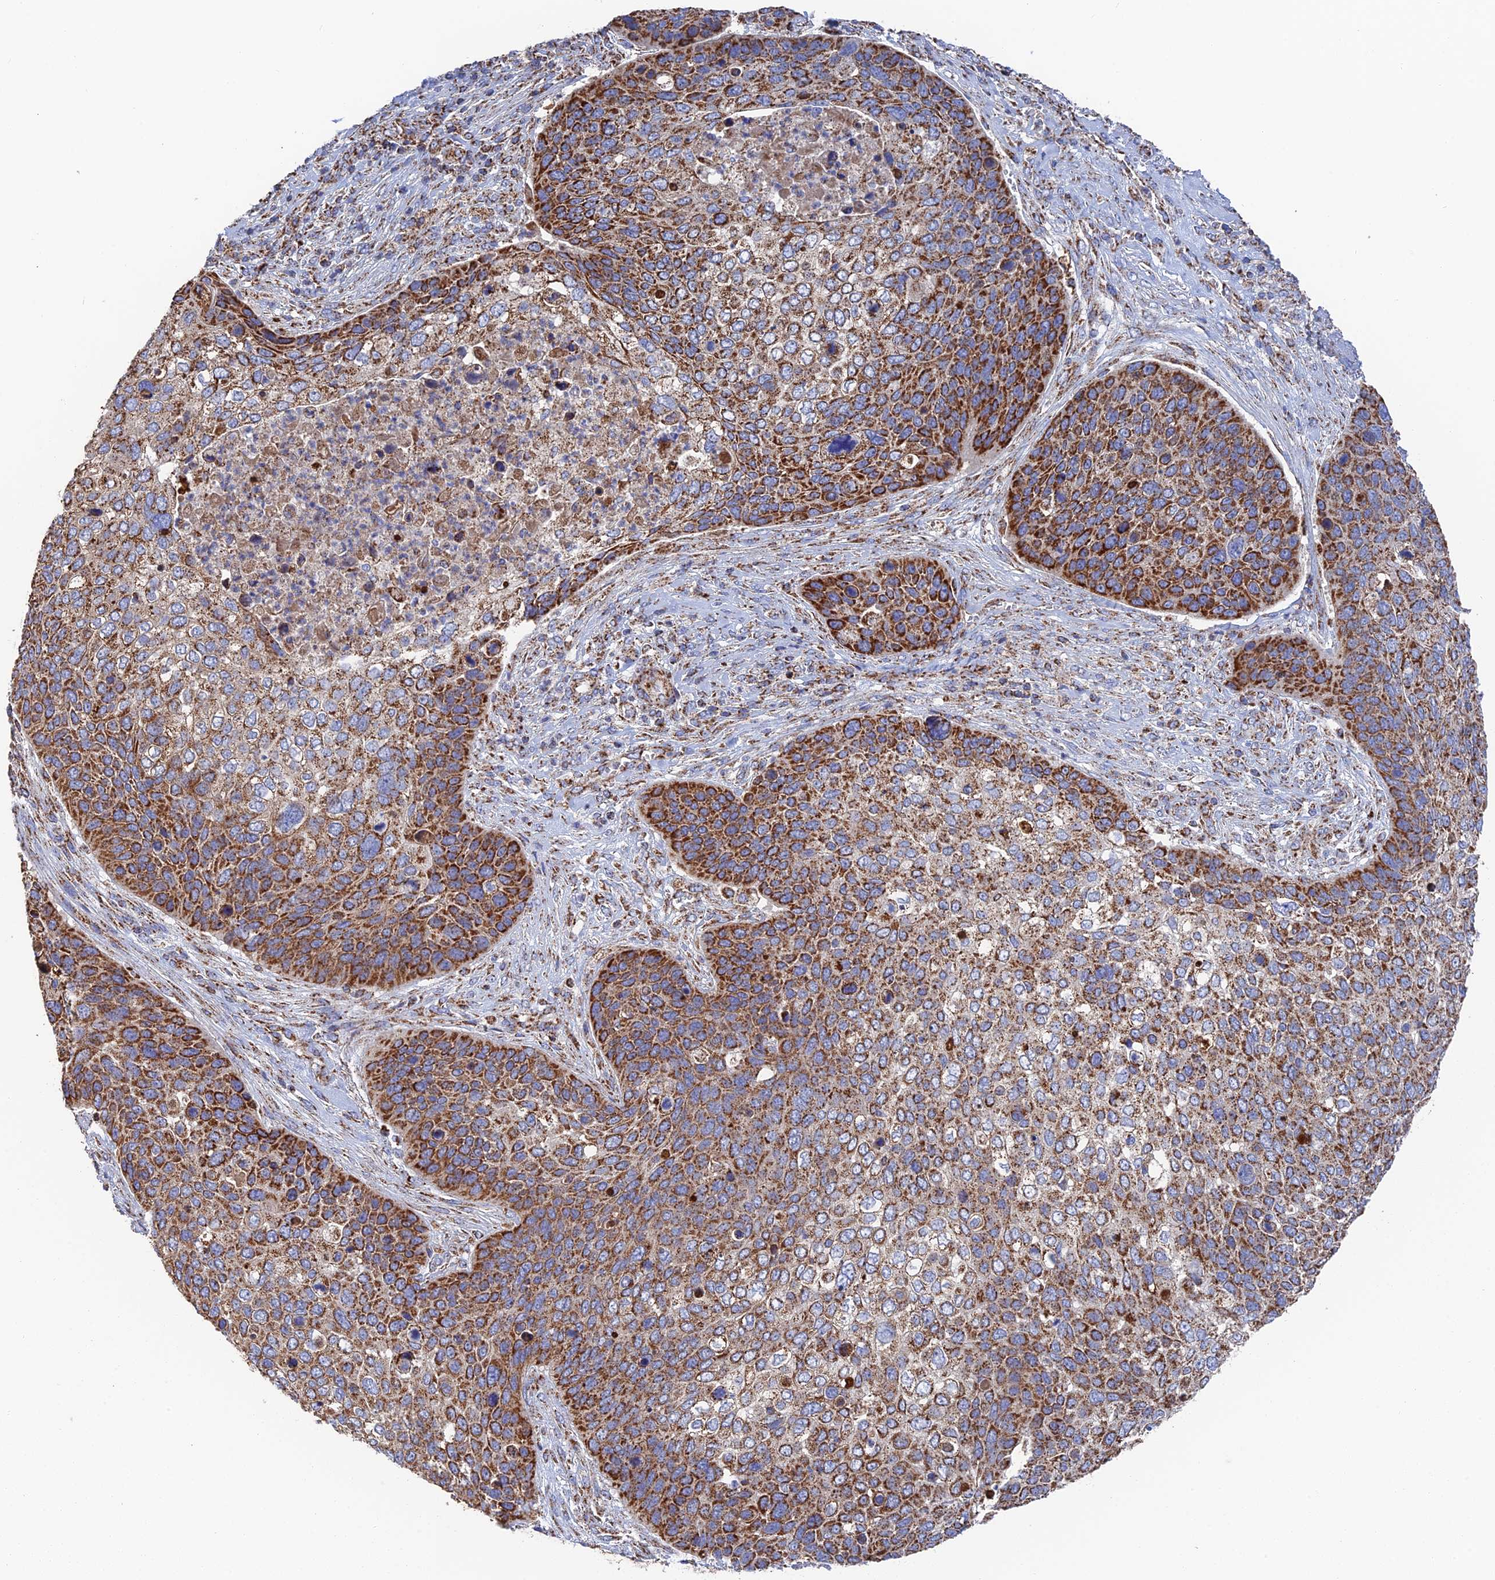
{"staining": {"intensity": "strong", "quantity": ">75%", "location": "cytoplasmic/membranous"}, "tissue": "skin cancer", "cell_type": "Tumor cells", "image_type": "cancer", "snomed": [{"axis": "morphology", "description": "Basal cell carcinoma"}, {"axis": "topography", "description": "Skin"}], "caption": "IHC micrograph of neoplastic tissue: human basal cell carcinoma (skin) stained using IHC exhibits high levels of strong protein expression localized specifically in the cytoplasmic/membranous of tumor cells, appearing as a cytoplasmic/membranous brown color.", "gene": "HAUS8", "patient": {"sex": "female", "age": 74}}